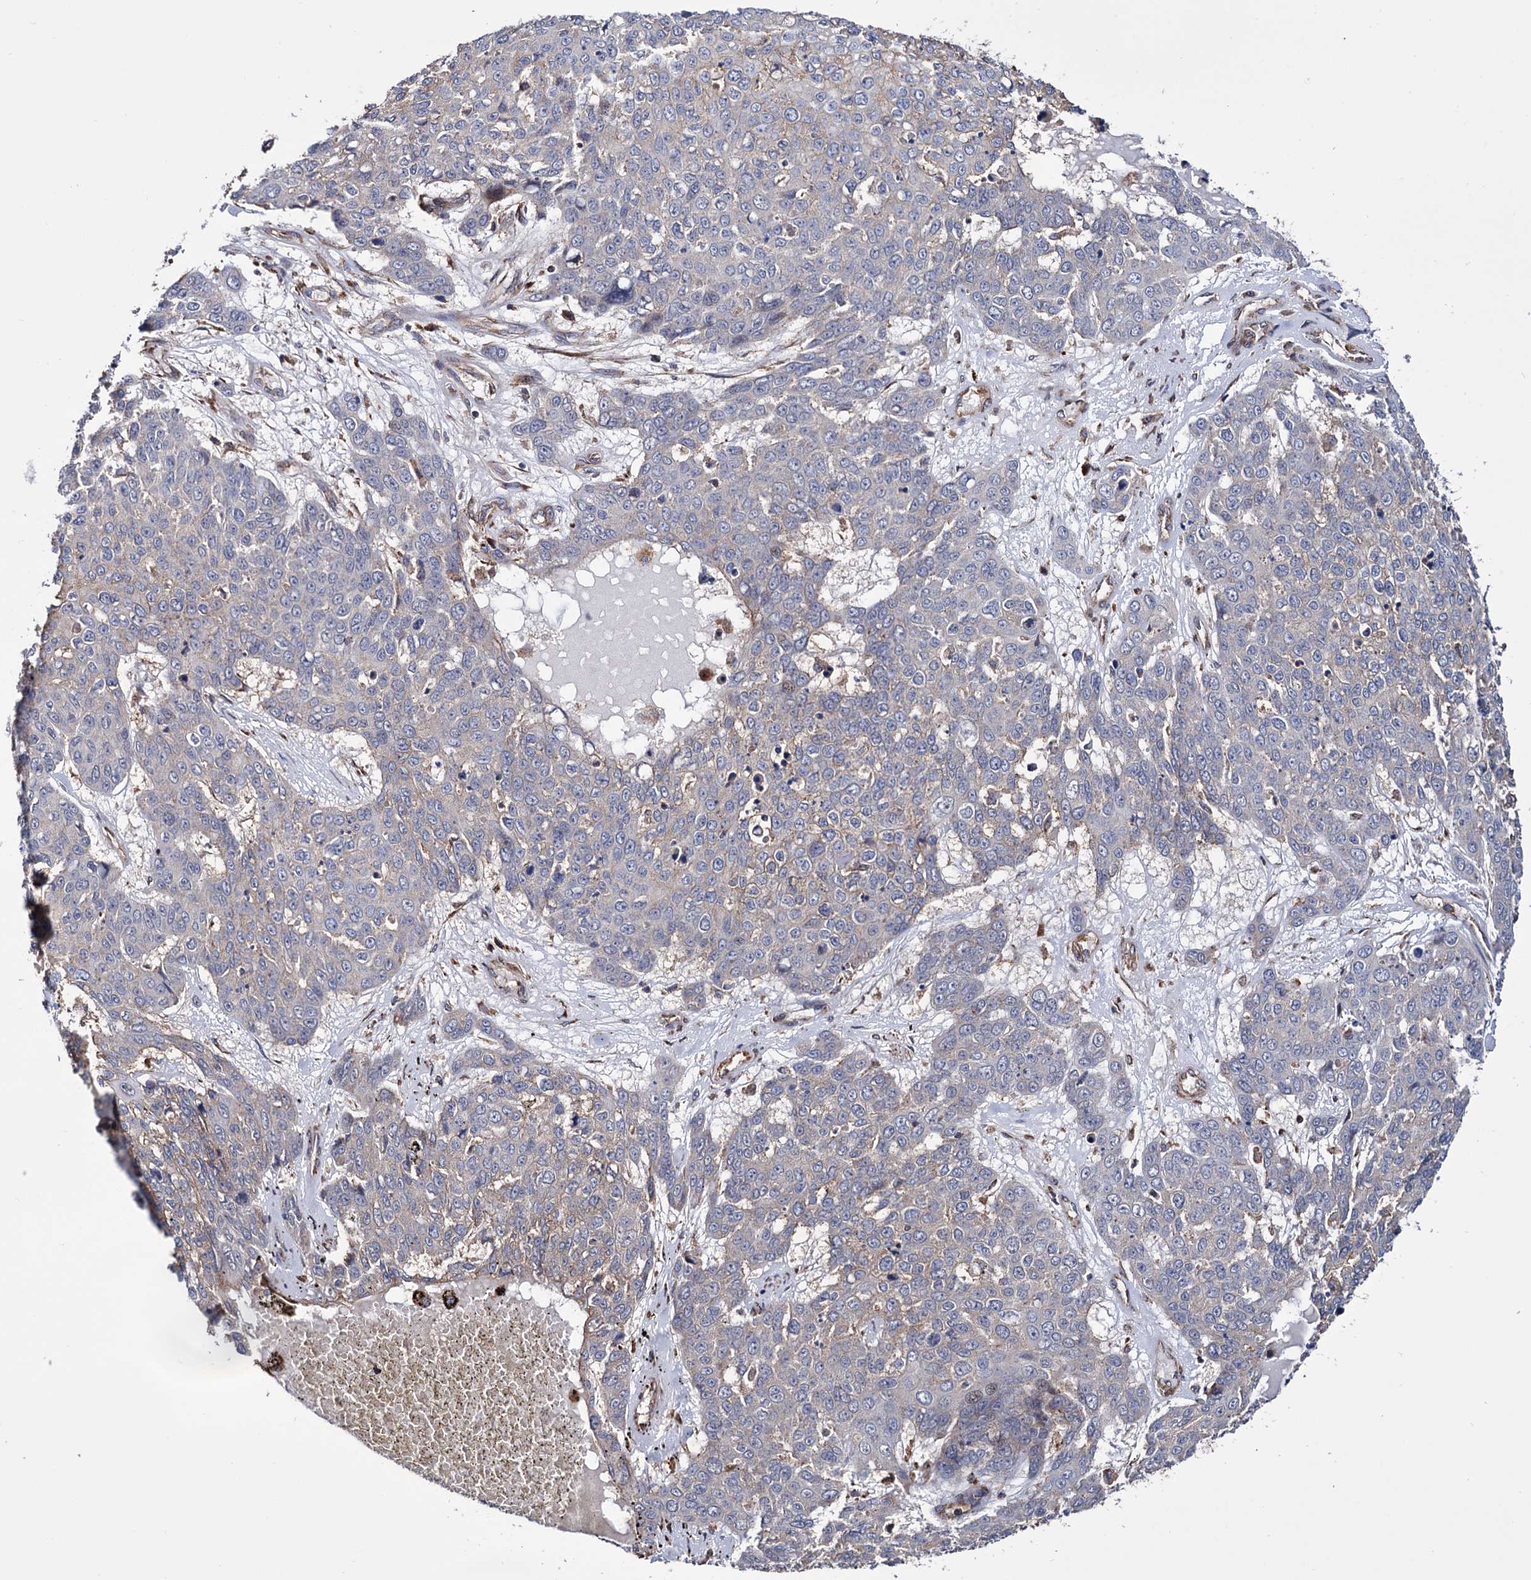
{"staining": {"intensity": "negative", "quantity": "none", "location": "none"}, "tissue": "skin cancer", "cell_type": "Tumor cells", "image_type": "cancer", "snomed": [{"axis": "morphology", "description": "Squamous cell carcinoma, NOS"}, {"axis": "topography", "description": "Skin"}], "caption": "A high-resolution photomicrograph shows immunohistochemistry (IHC) staining of skin cancer, which shows no significant positivity in tumor cells. Nuclei are stained in blue.", "gene": "FERMT2", "patient": {"sex": "male", "age": 71}}